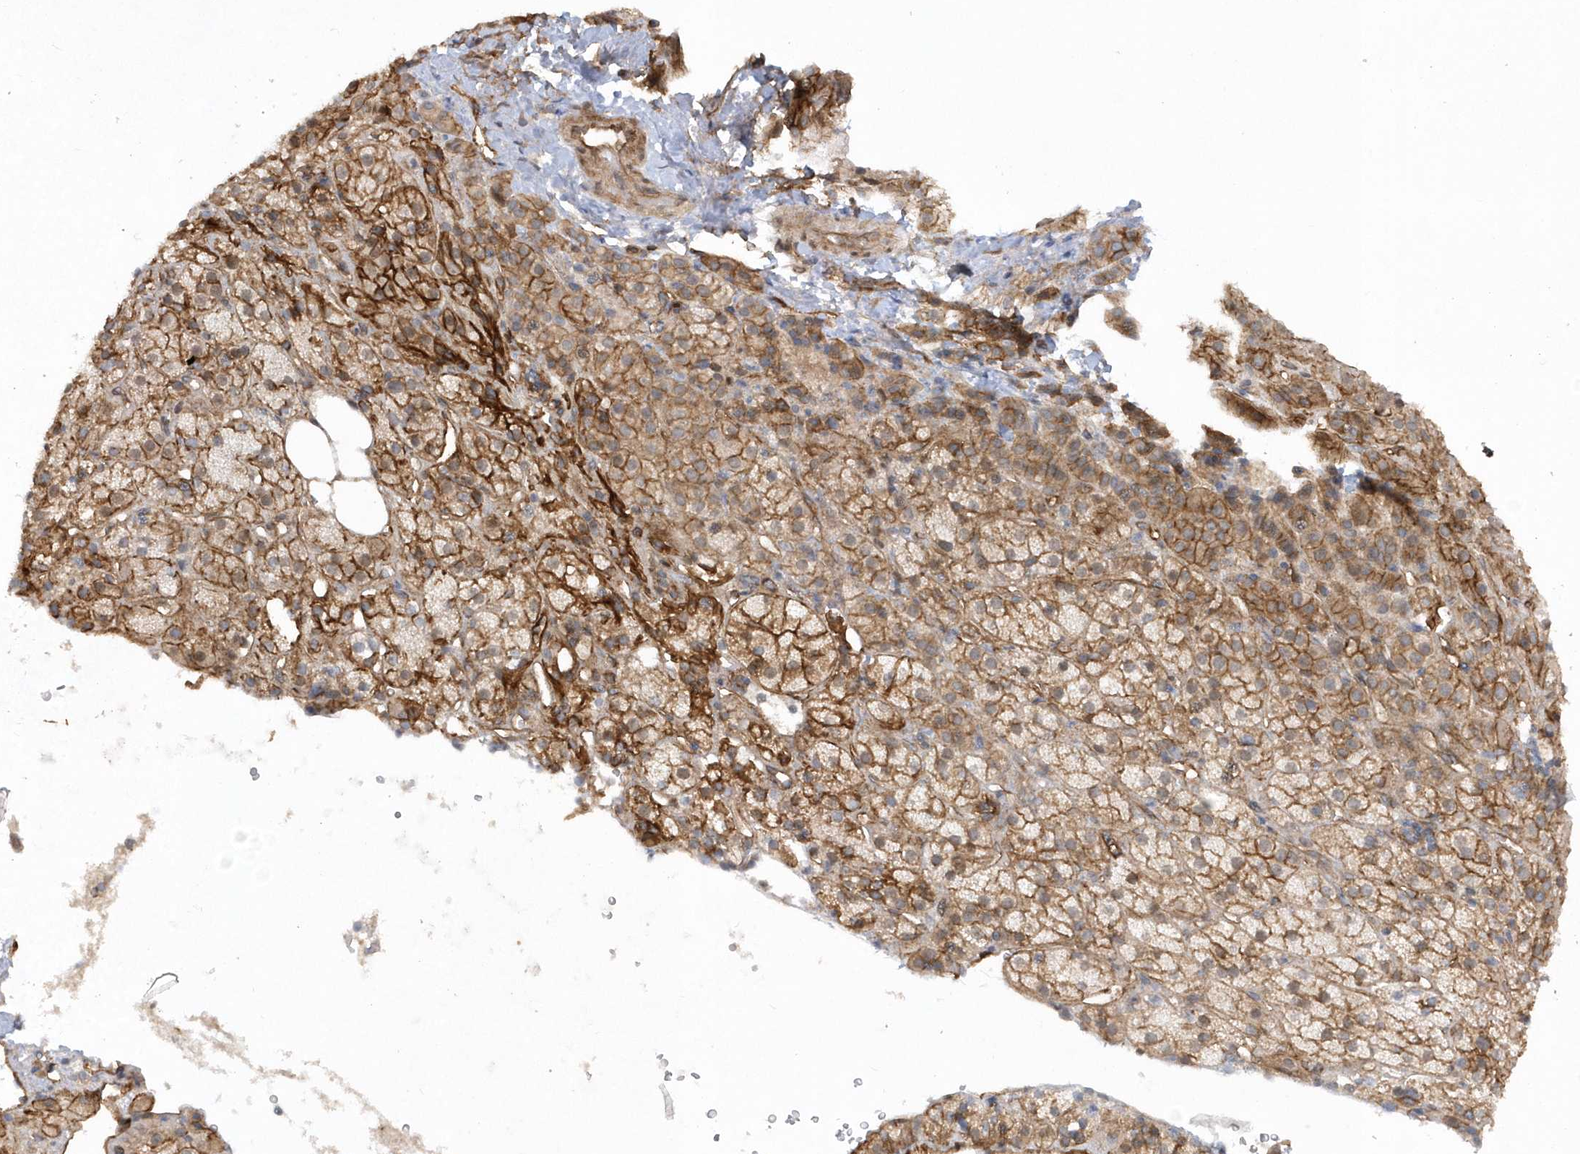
{"staining": {"intensity": "moderate", "quantity": "25%-75%", "location": "cytoplasmic/membranous"}, "tissue": "adrenal gland", "cell_type": "Glandular cells", "image_type": "normal", "snomed": [{"axis": "morphology", "description": "Normal tissue, NOS"}, {"axis": "topography", "description": "Adrenal gland"}], "caption": "High-magnification brightfield microscopy of unremarkable adrenal gland stained with DAB (brown) and counterstained with hematoxylin (blue). glandular cells exhibit moderate cytoplasmic/membranous expression is identified in approximately25%-75% of cells. The staining is performed using DAB (3,3'-diaminobenzidine) brown chromogen to label protein expression. The nuclei are counter-stained blue using hematoxylin.", "gene": "RAI14", "patient": {"sex": "female", "age": 57}}